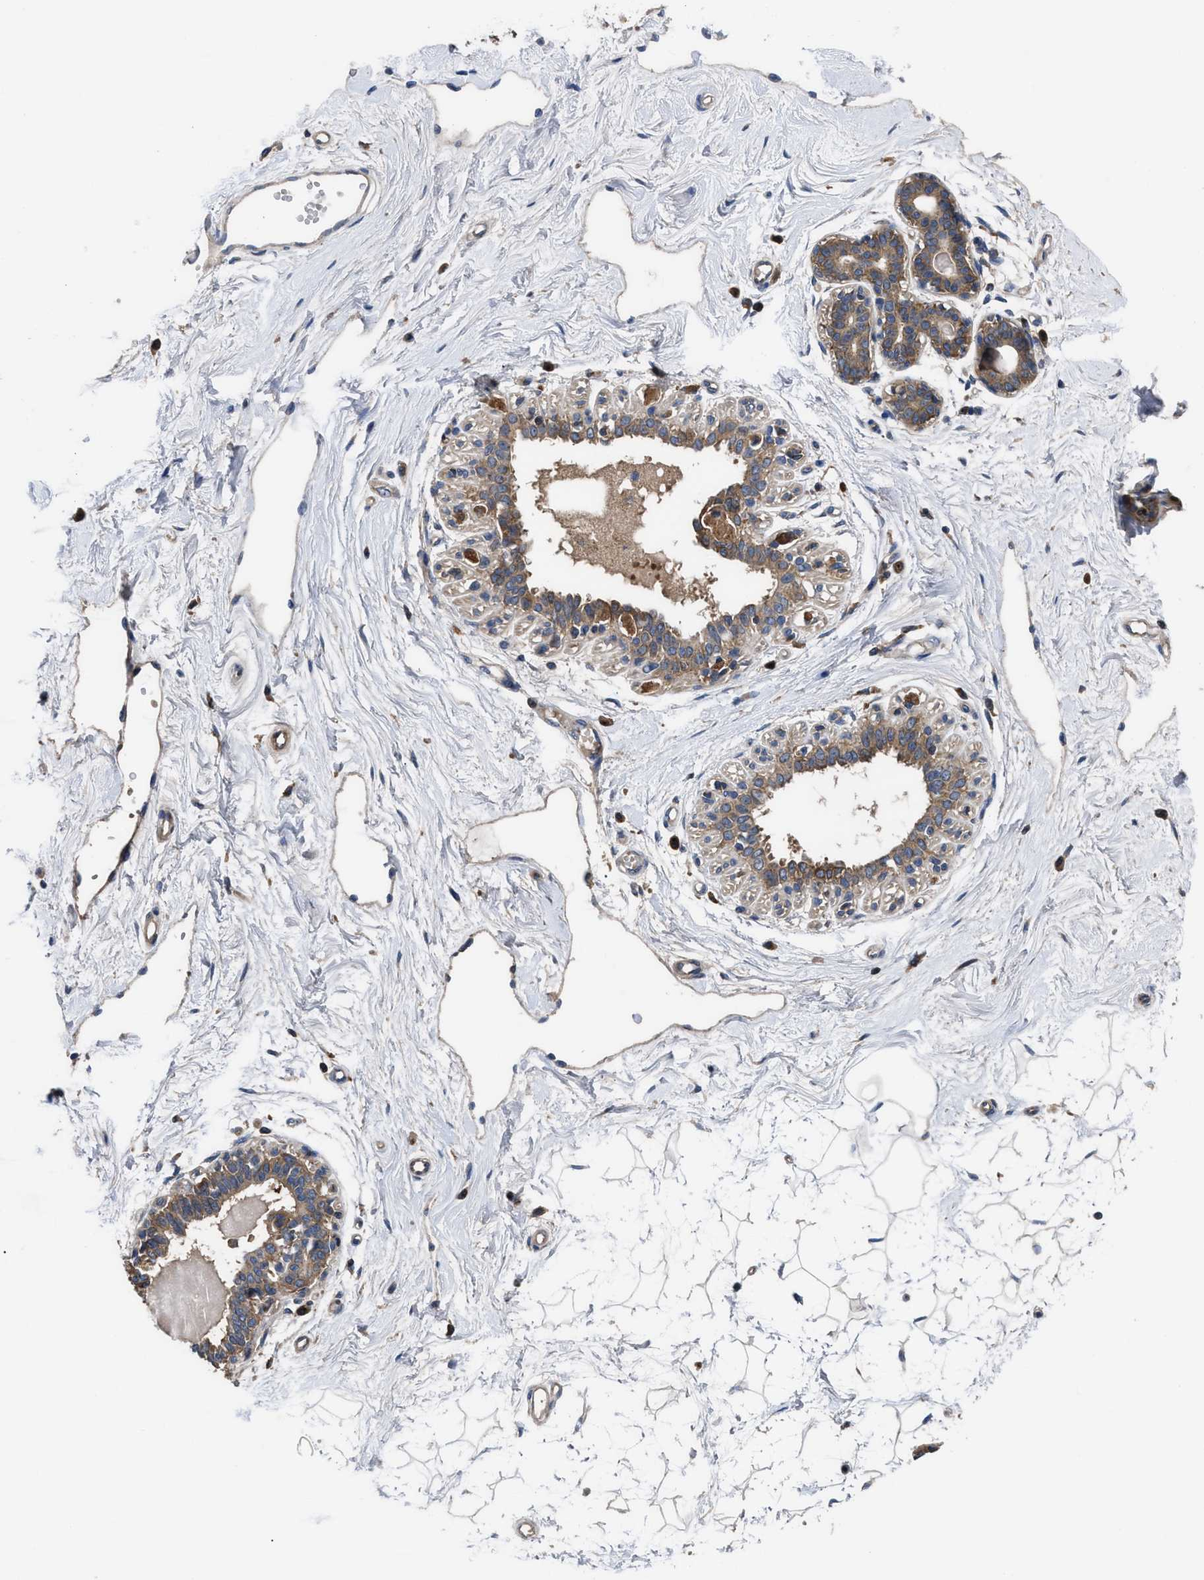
{"staining": {"intensity": "negative", "quantity": "none", "location": "none"}, "tissue": "breast", "cell_type": "Adipocytes", "image_type": "normal", "snomed": [{"axis": "morphology", "description": "Normal tissue, NOS"}, {"axis": "topography", "description": "Breast"}], "caption": "Immunohistochemistry of unremarkable breast demonstrates no staining in adipocytes. (DAB immunohistochemistry (IHC) visualized using brightfield microscopy, high magnification).", "gene": "YBEY", "patient": {"sex": "female", "age": 45}}